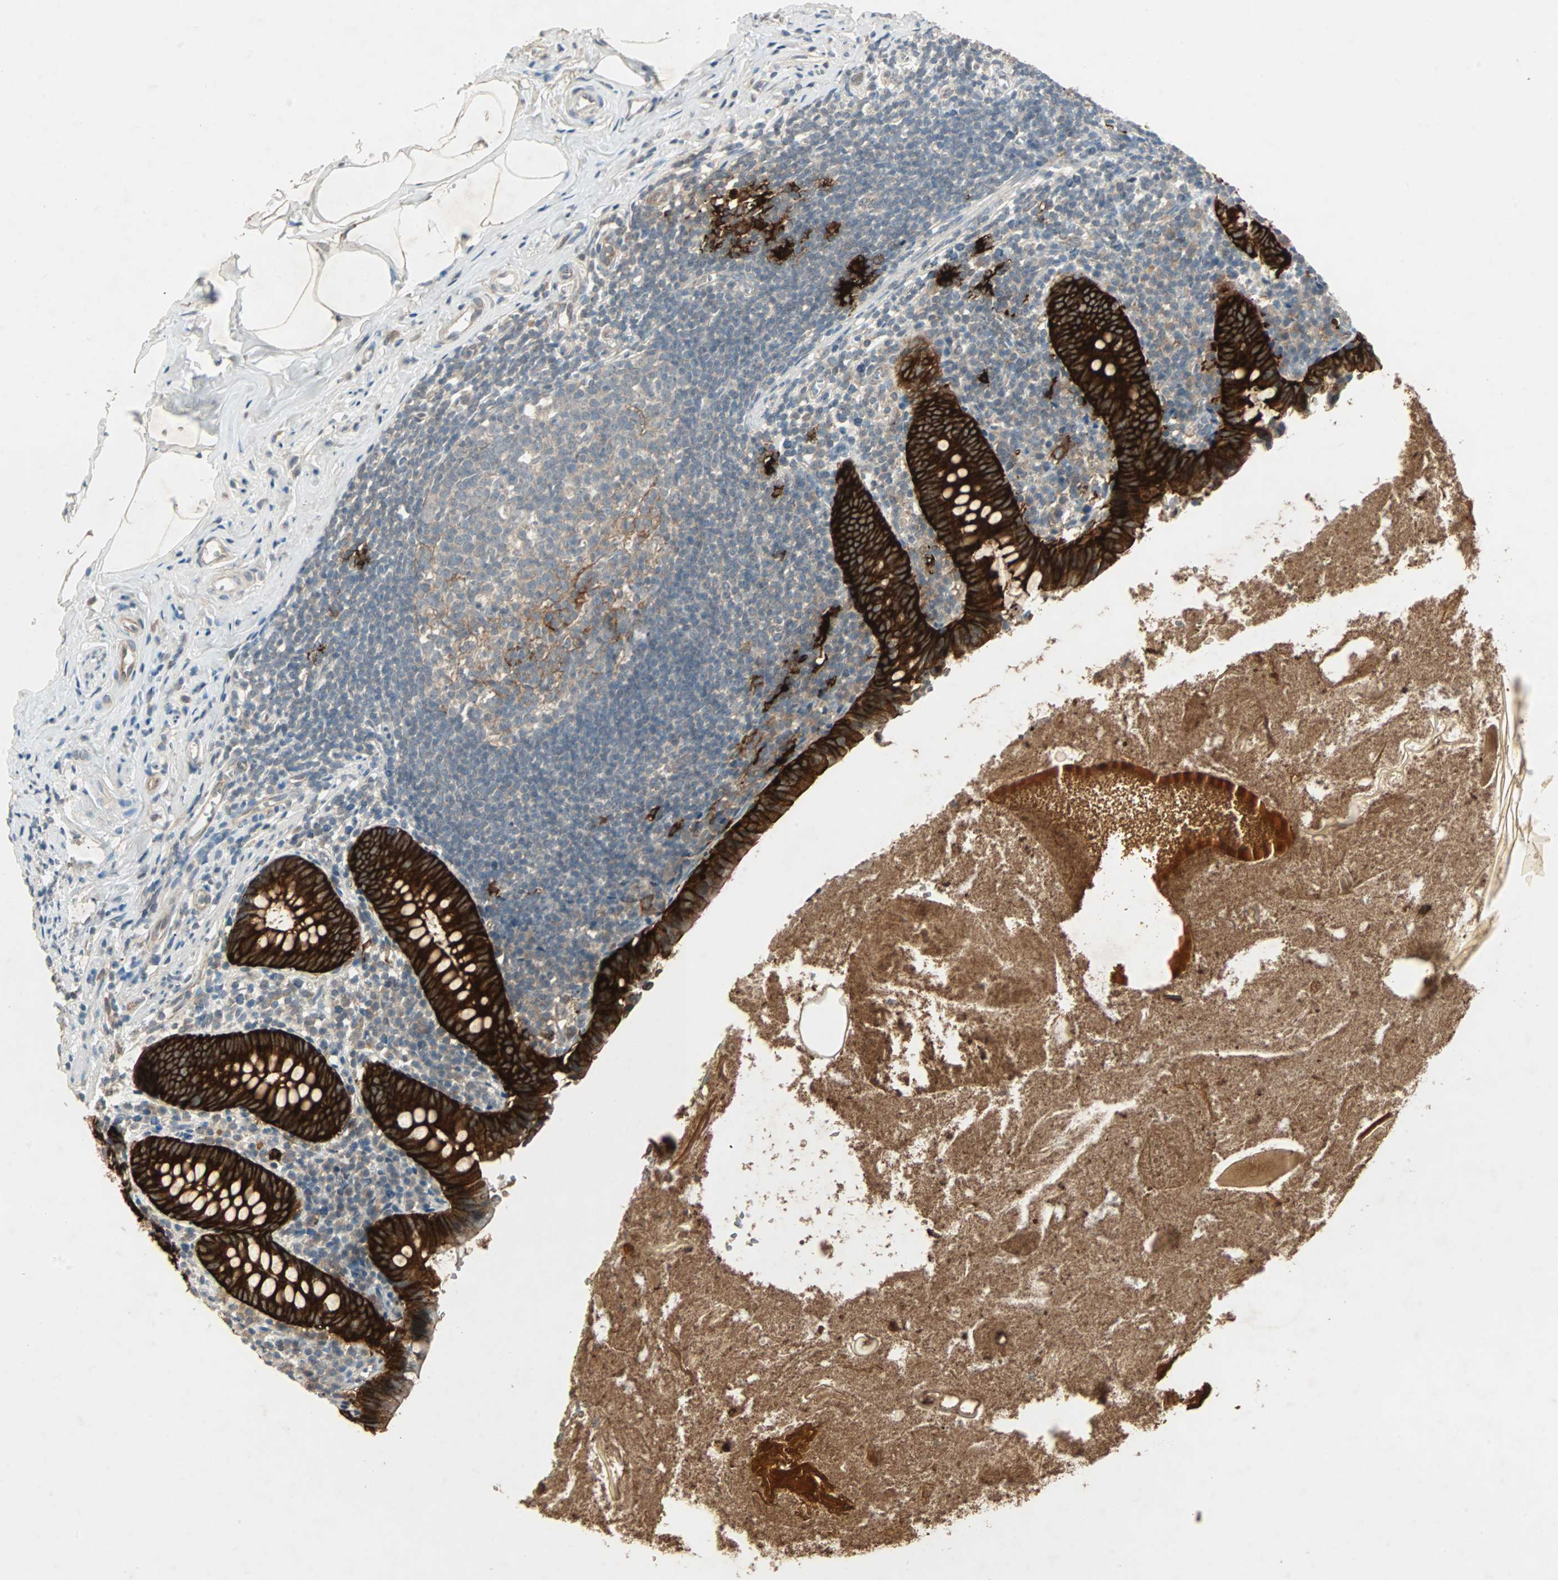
{"staining": {"intensity": "strong", "quantity": ">75%", "location": "cytoplasmic/membranous"}, "tissue": "appendix", "cell_type": "Glandular cells", "image_type": "normal", "snomed": [{"axis": "morphology", "description": "Normal tissue, NOS"}, {"axis": "topography", "description": "Appendix"}], "caption": "IHC (DAB (3,3'-diaminobenzidine)) staining of normal appendix reveals strong cytoplasmic/membranous protein positivity in about >75% of glandular cells. Immunohistochemistry (ihc) stains the protein in brown and the nuclei are stained blue.", "gene": "CMC2", "patient": {"sex": "male", "age": 52}}